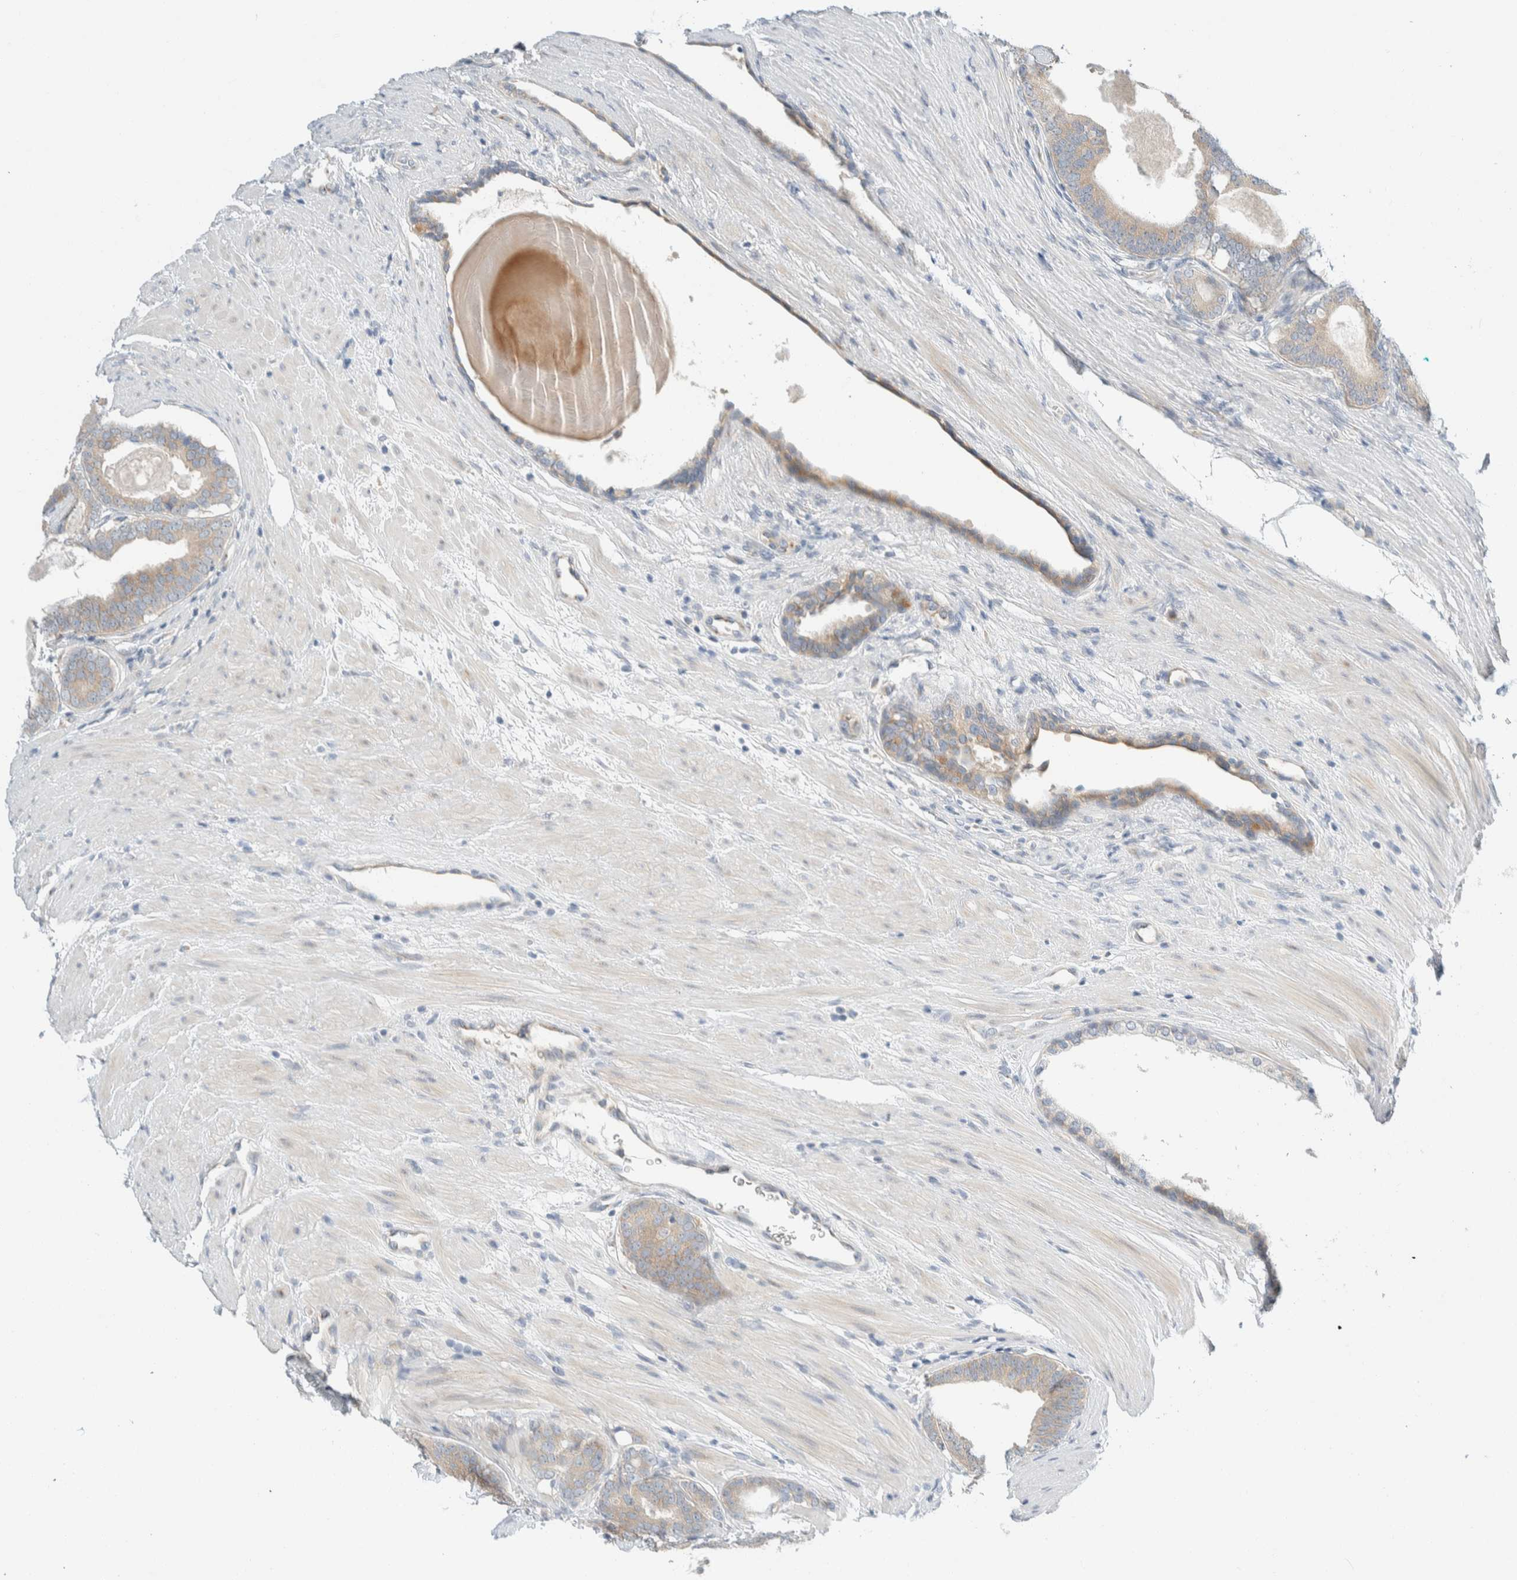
{"staining": {"intensity": "weak", "quantity": "<25%", "location": "cytoplasmic/membranous"}, "tissue": "prostate cancer", "cell_type": "Tumor cells", "image_type": "cancer", "snomed": [{"axis": "morphology", "description": "Adenocarcinoma, High grade"}, {"axis": "topography", "description": "Prostate"}], "caption": "Human adenocarcinoma (high-grade) (prostate) stained for a protein using immunohistochemistry (IHC) reveals no expression in tumor cells.", "gene": "TMEM184B", "patient": {"sex": "male", "age": 60}}